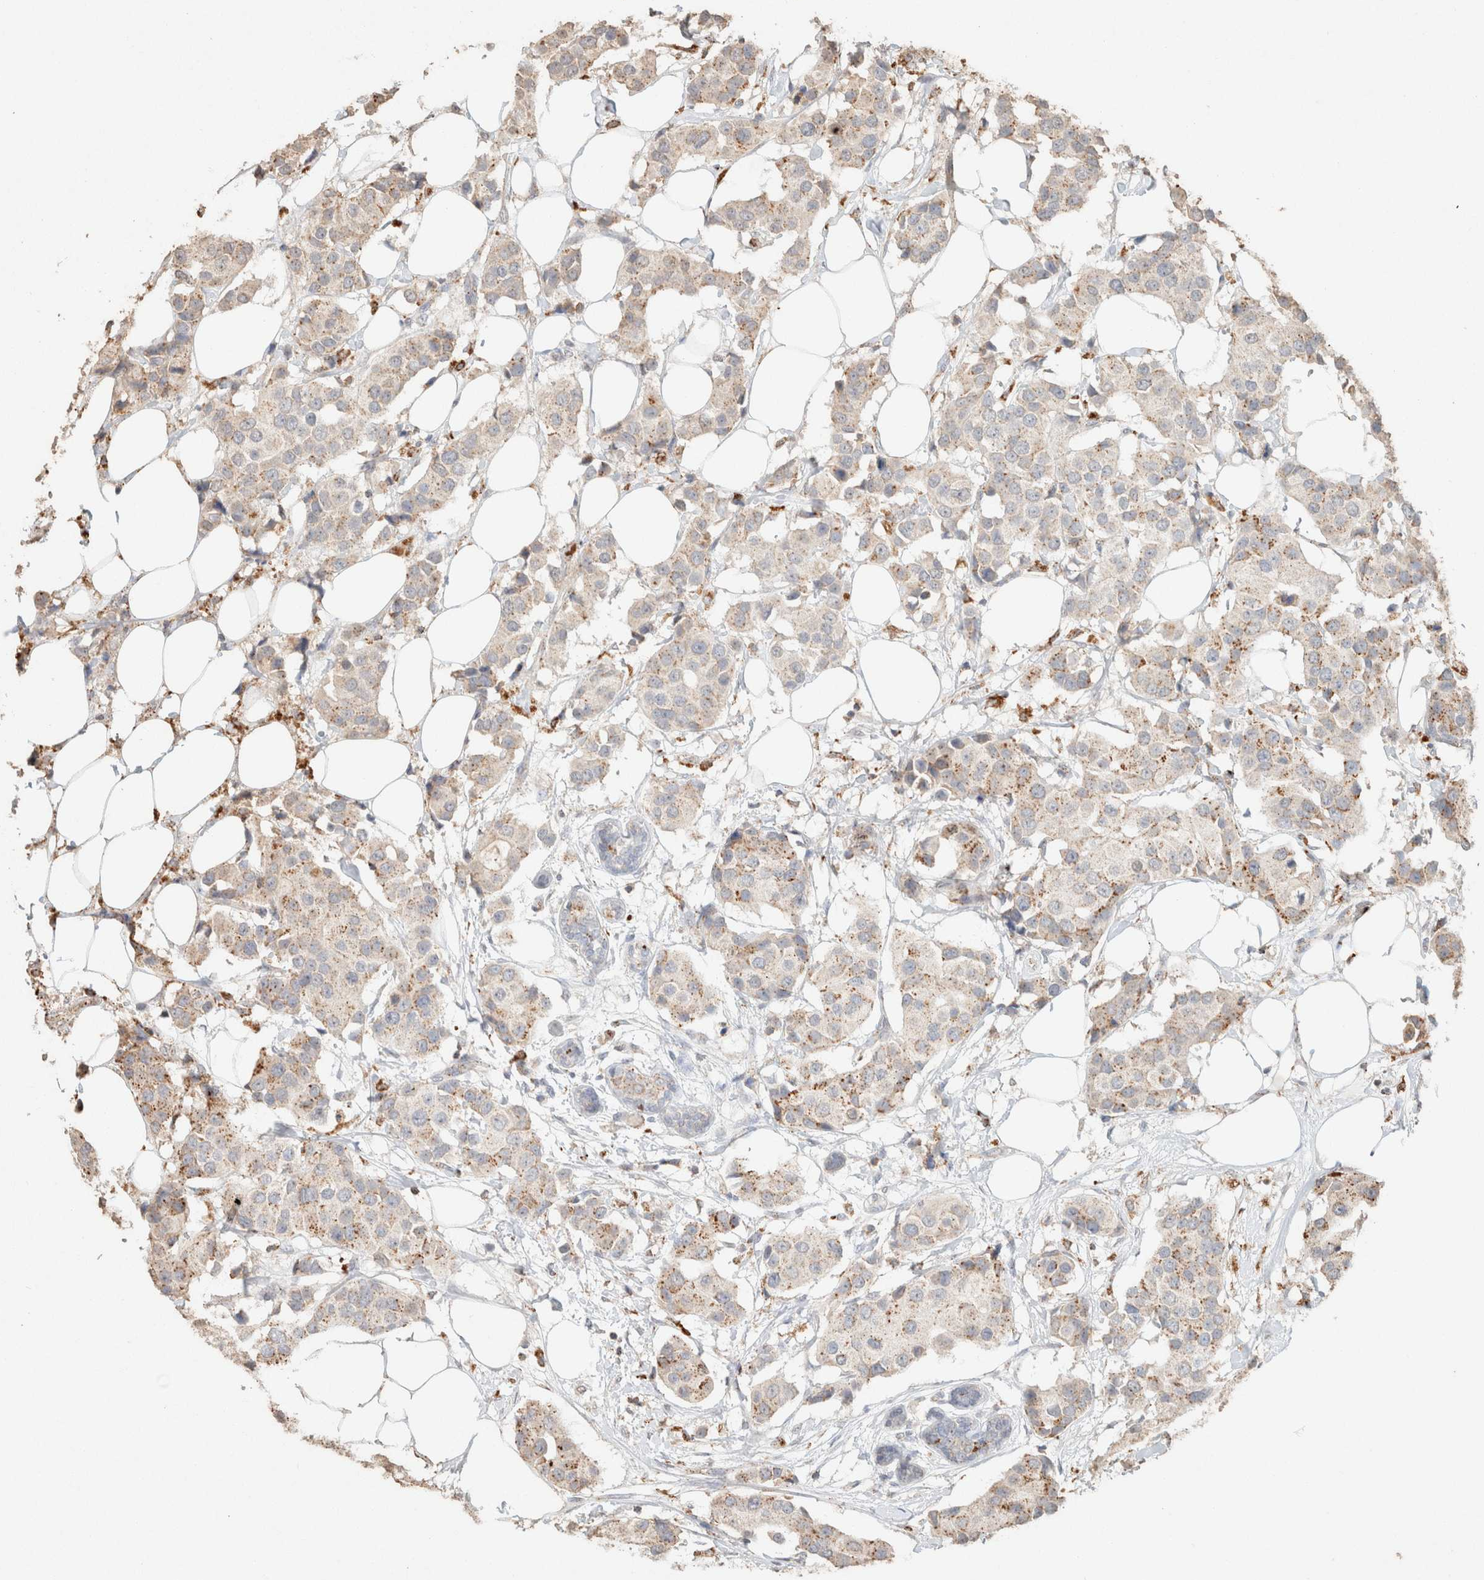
{"staining": {"intensity": "moderate", "quantity": "25%-75%", "location": "cytoplasmic/membranous"}, "tissue": "breast cancer", "cell_type": "Tumor cells", "image_type": "cancer", "snomed": [{"axis": "morphology", "description": "Normal tissue, NOS"}, {"axis": "morphology", "description": "Duct carcinoma"}, {"axis": "topography", "description": "Breast"}], "caption": "Tumor cells exhibit medium levels of moderate cytoplasmic/membranous staining in about 25%-75% of cells in human breast cancer.", "gene": "CTSC", "patient": {"sex": "female", "age": 39}}